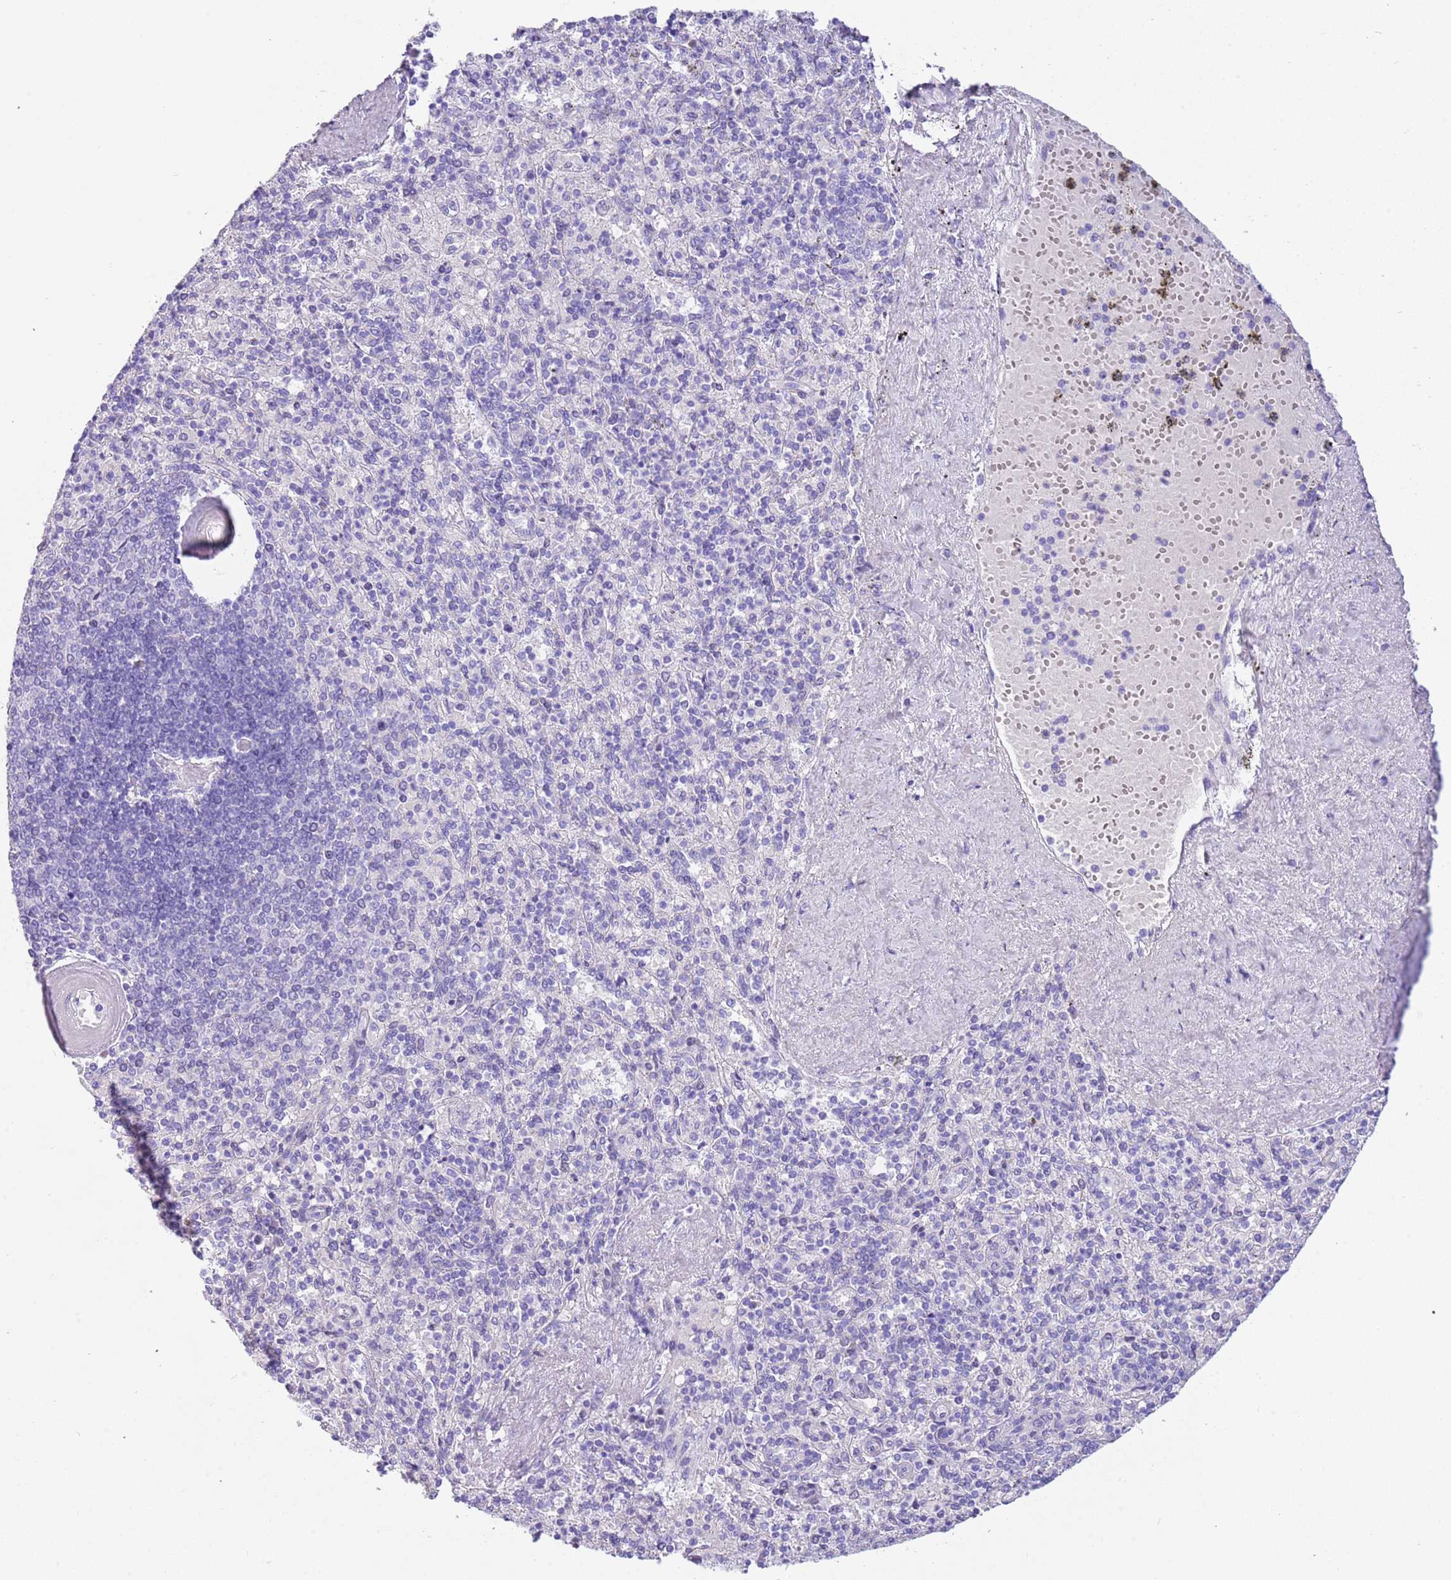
{"staining": {"intensity": "negative", "quantity": "none", "location": "none"}, "tissue": "spleen", "cell_type": "Cells in red pulp", "image_type": "normal", "snomed": [{"axis": "morphology", "description": "Normal tissue, NOS"}, {"axis": "topography", "description": "Spleen"}], "caption": "Photomicrograph shows no protein staining in cells in red pulp of normal spleen.", "gene": "CPB1", "patient": {"sex": "male", "age": 82}}